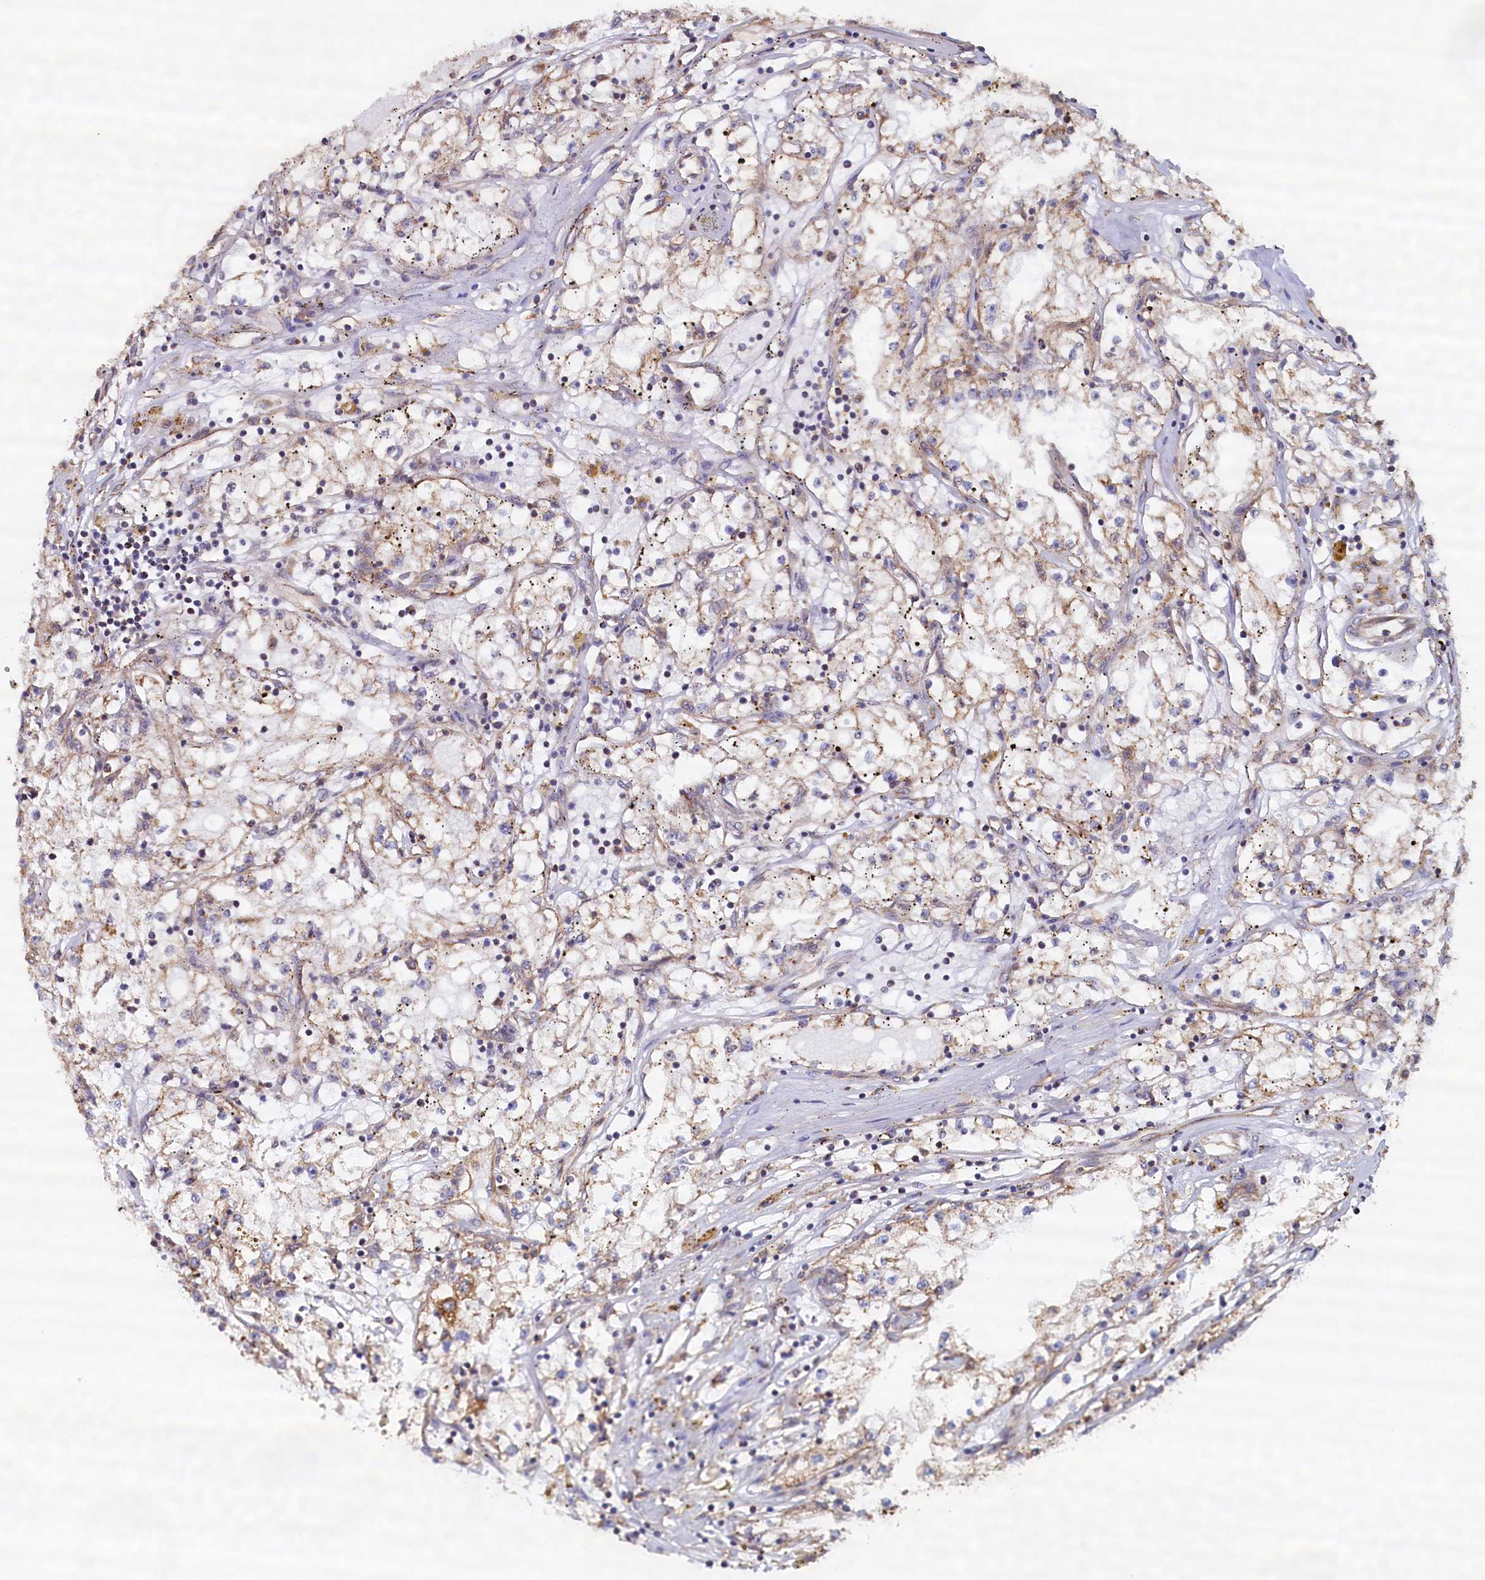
{"staining": {"intensity": "moderate", "quantity": "<25%", "location": "cytoplasmic/membranous"}, "tissue": "renal cancer", "cell_type": "Tumor cells", "image_type": "cancer", "snomed": [{"axis": "morphology", "description": "Adenocarcinoma, NOS"}, {"axis": "topography", "description": "Kidney"}], "caption": "A photomicrograph showing moderate cytoplasmic/membranous staining in approximately <25% of tumor cells in renal cancer (adenocarcinoma), as visualized by brown immunohistochemical staining.", "gene": "UBE3B", "patient": {"sex": "male", "age": 56}}